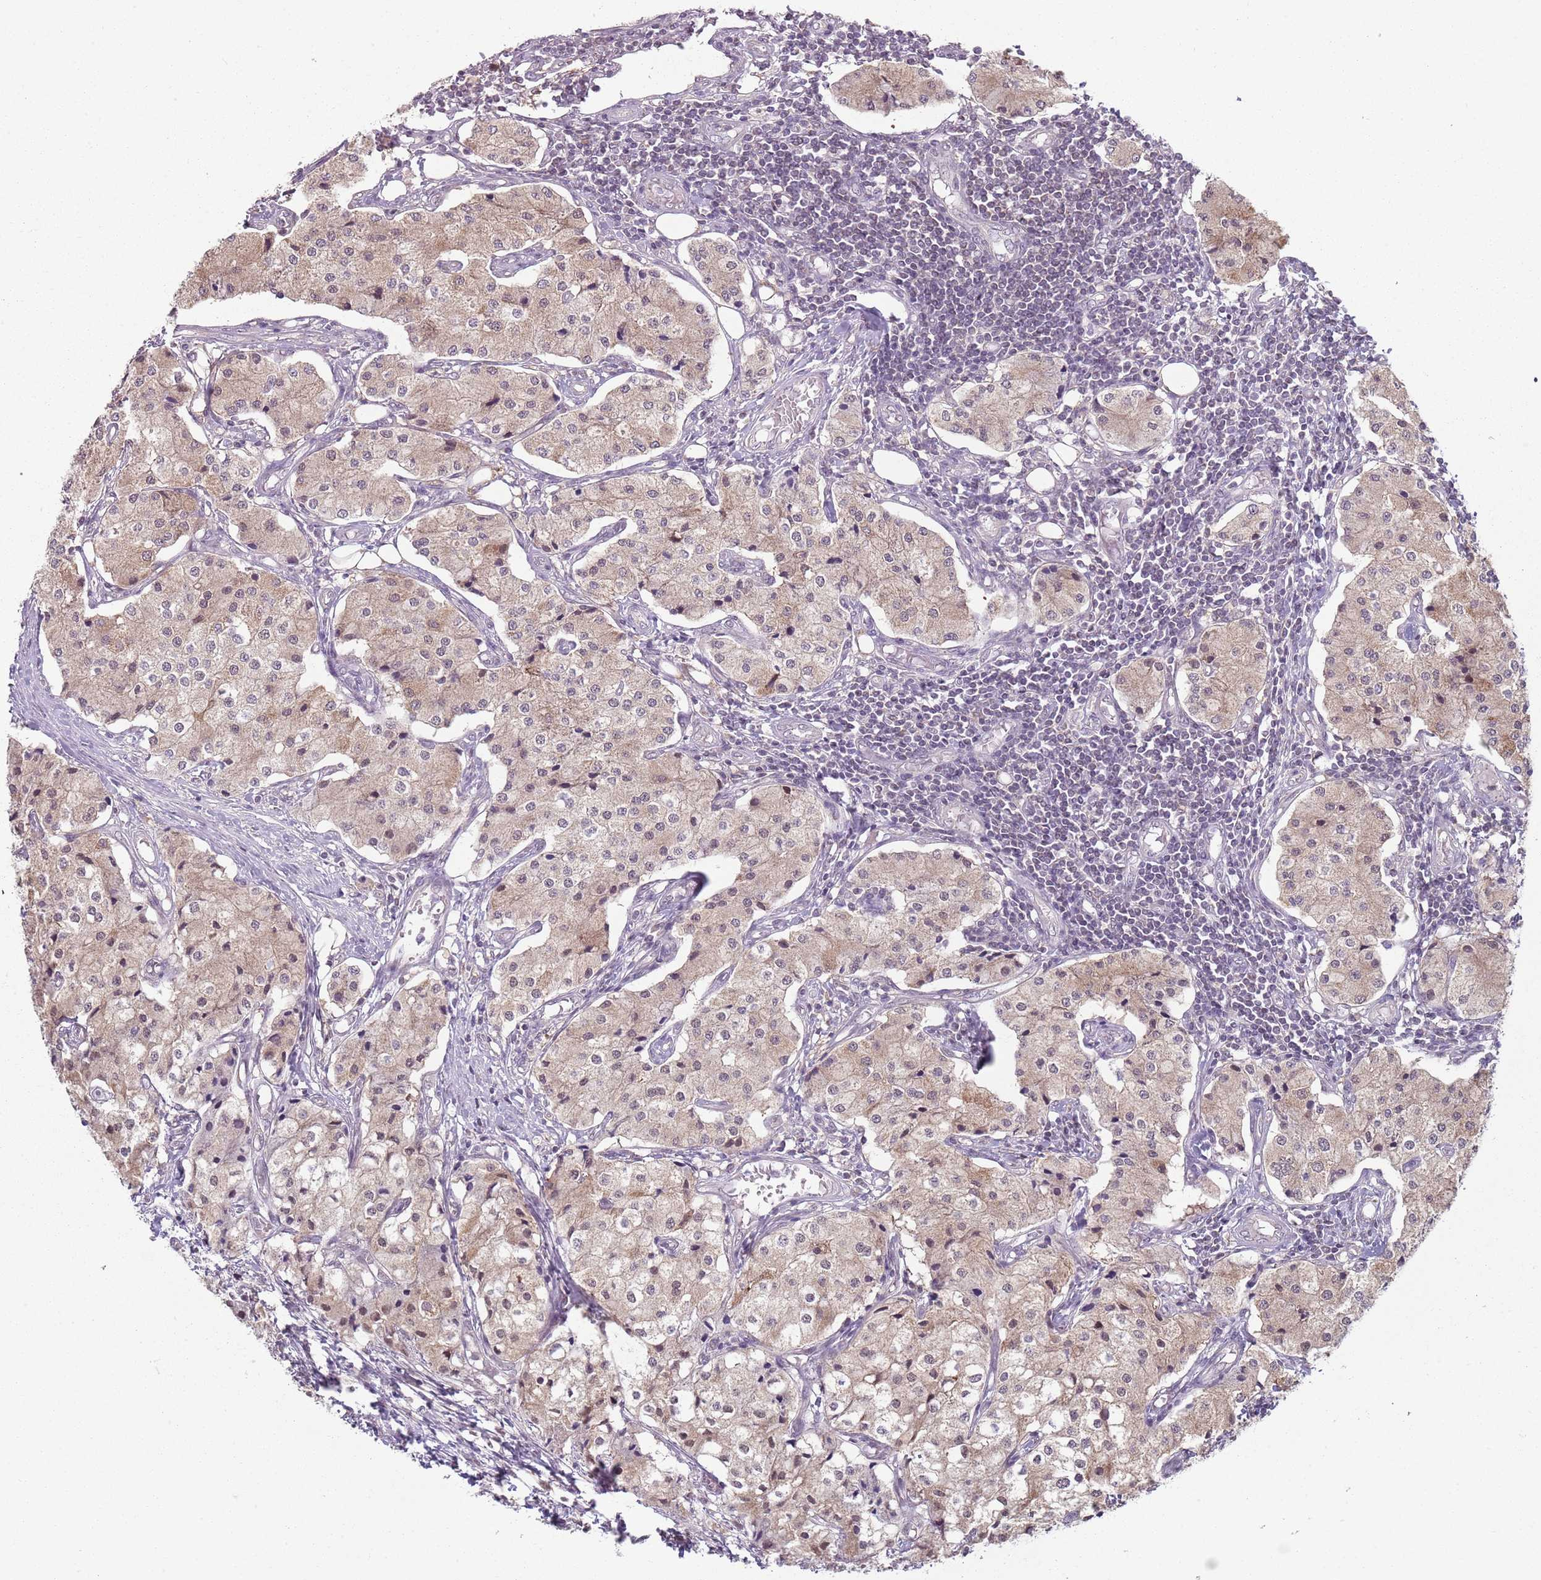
{"staining": {"intensity": "weak", "quantity": ">75%", "location": "cytoplasmic/membranous"}, "tissue": "carcinoid", "cell_type": "Tumor cells", "image_type": "cancer", "snomed": [{"axis": "morphology", "description": "Carcinoid, malignant, NOS"}, {"axis": "topography", "description": "Colon"}], "caption": "Weak cytoplasmic/membranous protein staining is seen in approximately >75% of tumor cells in carcinoid.", "gene": "SMARCAL1", "patient": {"sex": "female", "age": 52}}